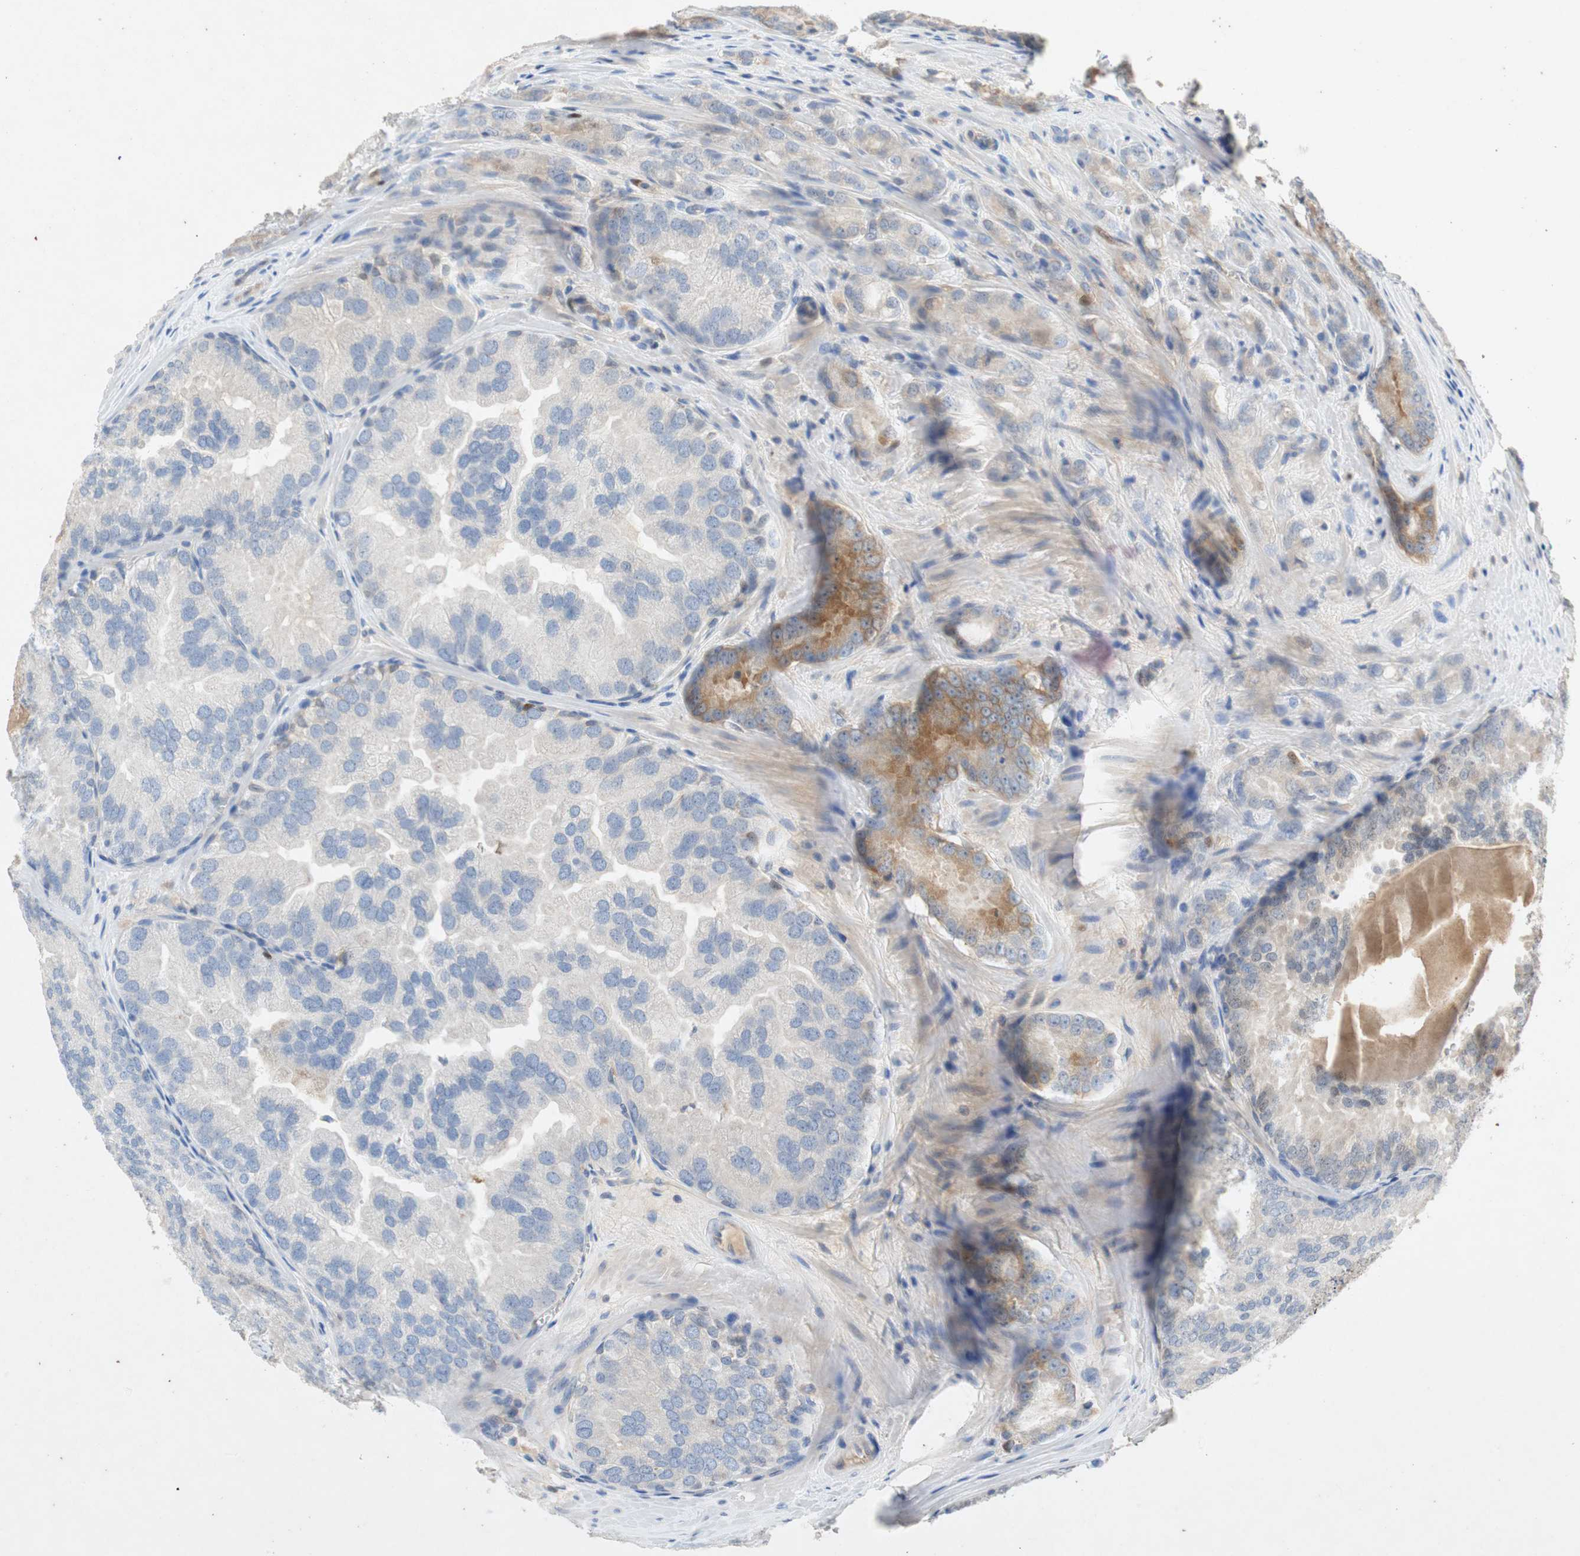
{"staining": {"intensity": "moderate", "quantity": "25%-75%", "location": "cytoplasmic/membranous"}, "tissue": "prostate cancer", "cell_type": "Tumor cells", "image_type": "cancer", "snomed": [{"axis": "morphology", "description": "Adenocarcinoma, High grade"}, {"axis": "topography", "description": "Prostate"}], "caption": "Immunohistochemistry (IHC) (DAB) staining of prostate cancer (high-grade adenocarcinoma) exhibits moderate cytoplasmic/membranous protein positivity in about 25%-75% of tumor cells.", "gene": "RELB", "patient": {"sex": "male", "age": 64}}